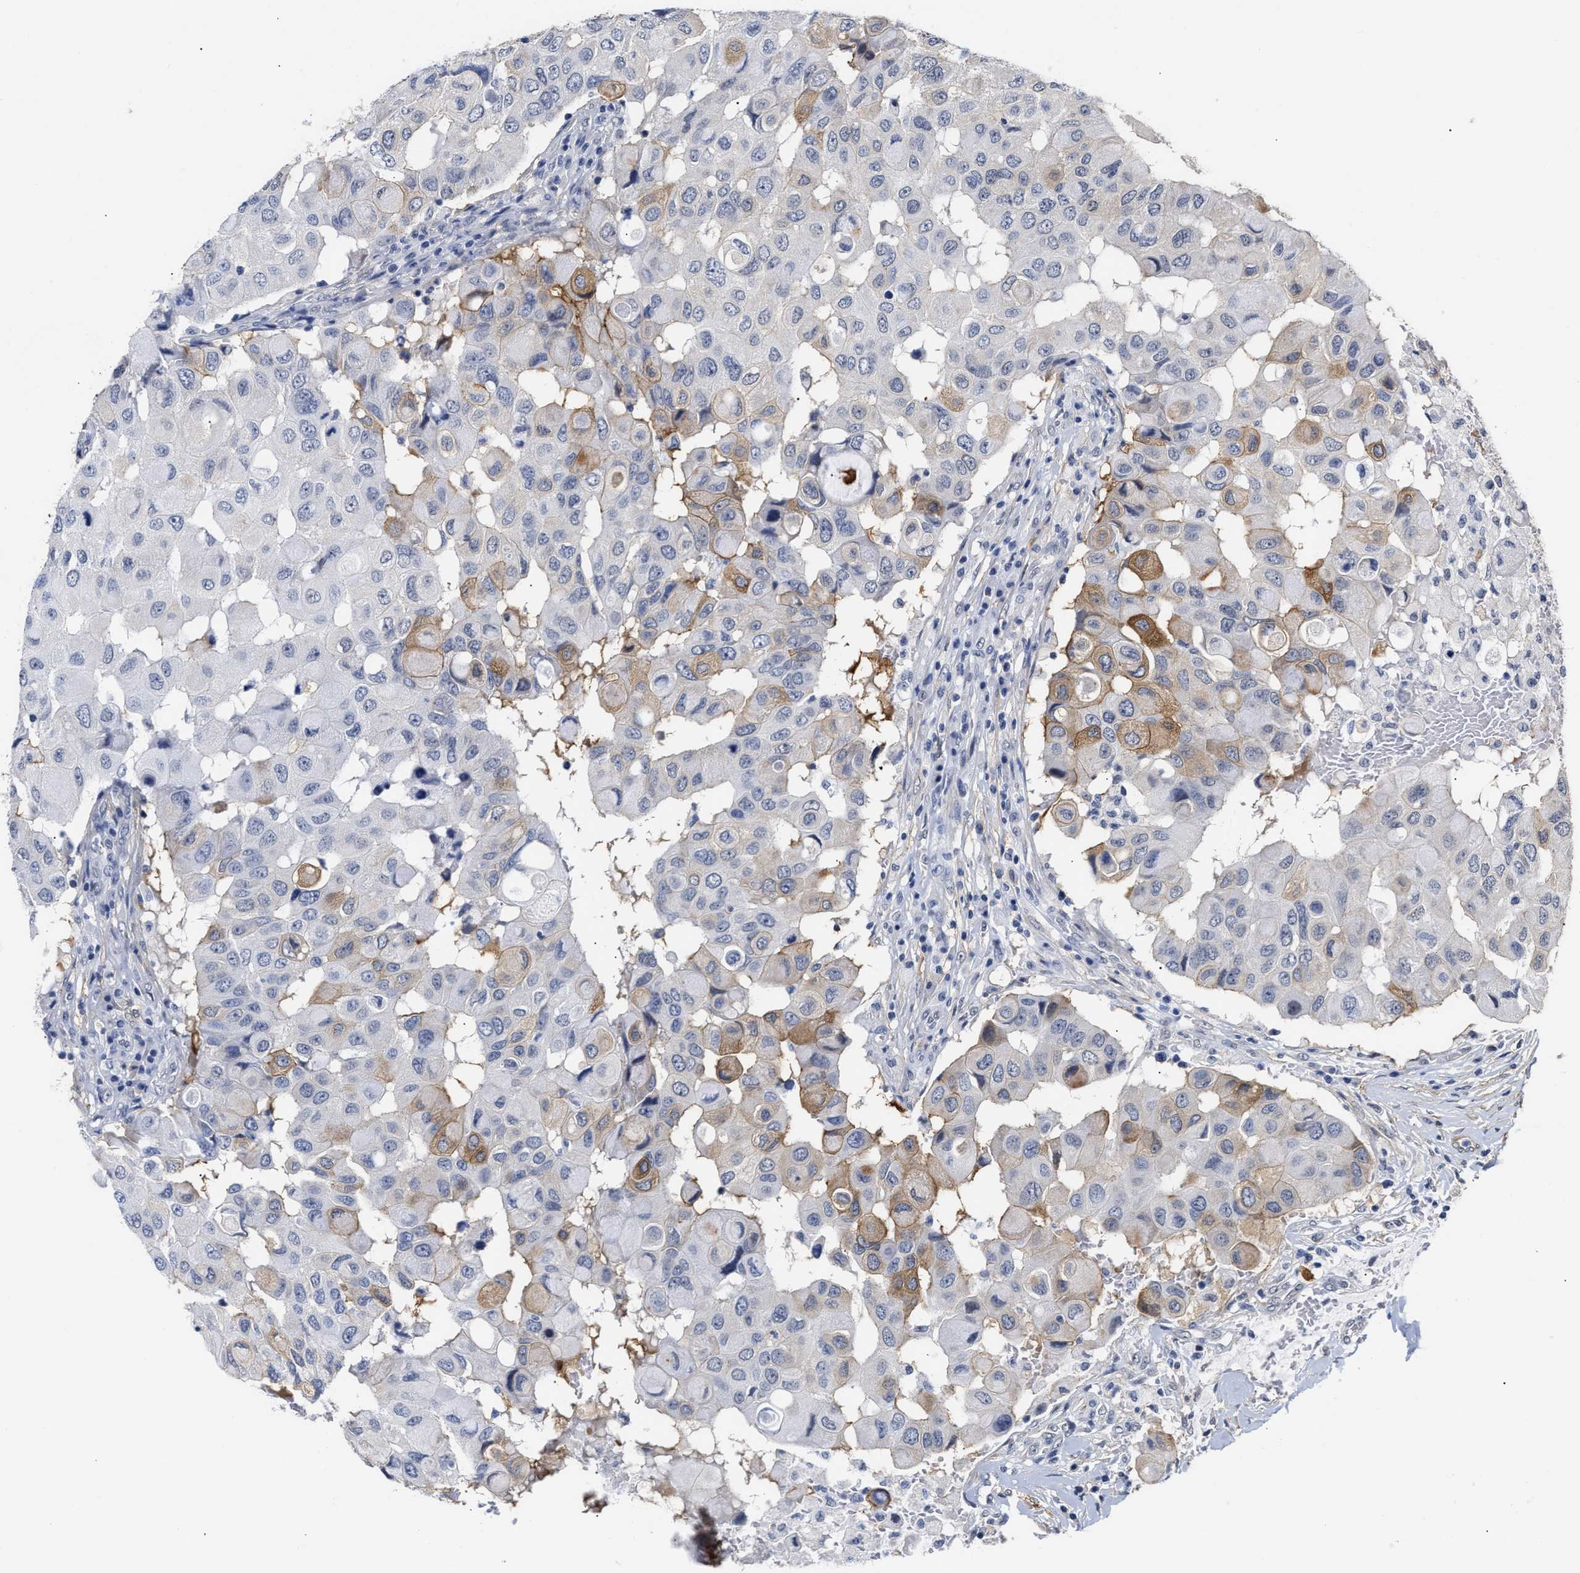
{"staining": {"intensity": "moderate", "quantity": "<25%", "location": "cytoplasmic/membranous"}, "tissue": "breast cancer", "cell_type": "Tumor cells", "image_type": "cancer", "snomed": [{"axis": "morphology", "description": "Duct carcinoma"}, {"axis": "topography", "description": "Breast"}], "caption": "Immunohistochemistry image of invasive ductal carcinoma (breast) stained for a protein (brown), which shows low levels of moderate cytoplasmic/membranous staining in approximately <25% of tumor cells.", "gene": "AHNAK2", "patient": {"sex": "female", "age": 27}}